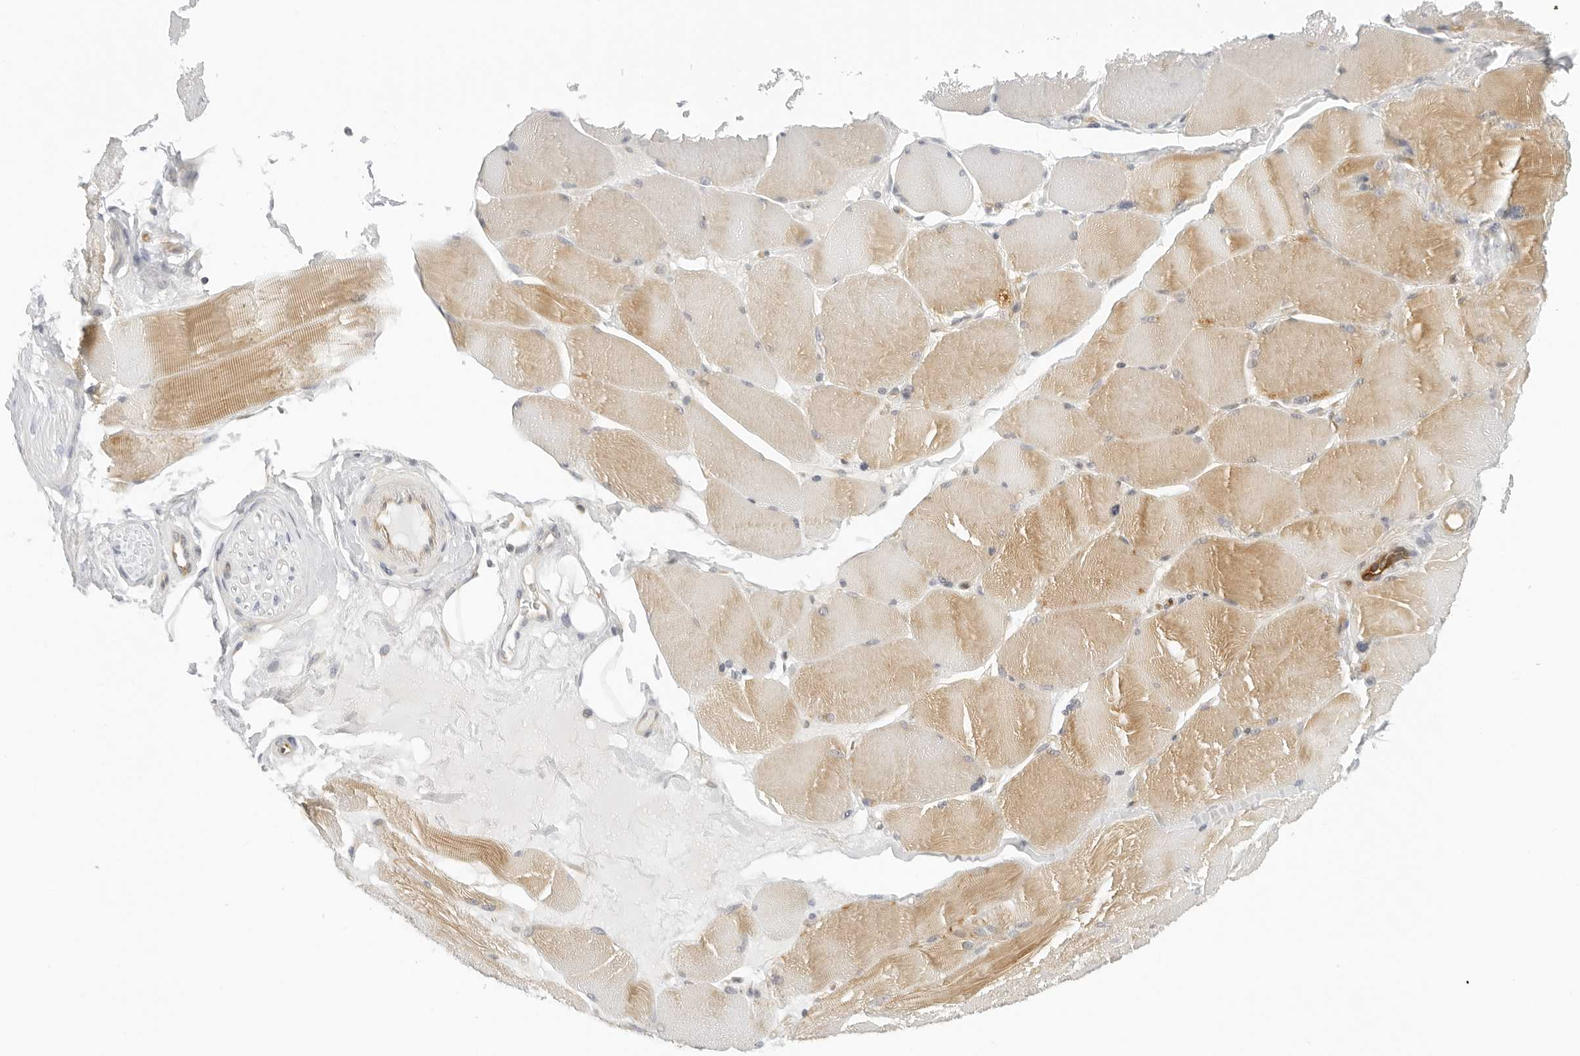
{"staining": {"intensity": "moderate", "quantity": "25%-75%", "location": "cytoplasmic/membranous"}, "tissue": "skeletal muscle", "cell_type": "Myocytes", "image_type": "normal", "snomed": [{"axis": "morphology", "description": "Normal tissue, NOS"}, {"axis": "topography", "description": "Skin"}, {"axis": "topography", "description": "Skeletal muscle"}], "caption": "Human skeletal muscle stained with a protein marker reveals moderate staining in myocytes.", "gene": "OSCP1", "patient": {"sex": "male", "age": 83}}